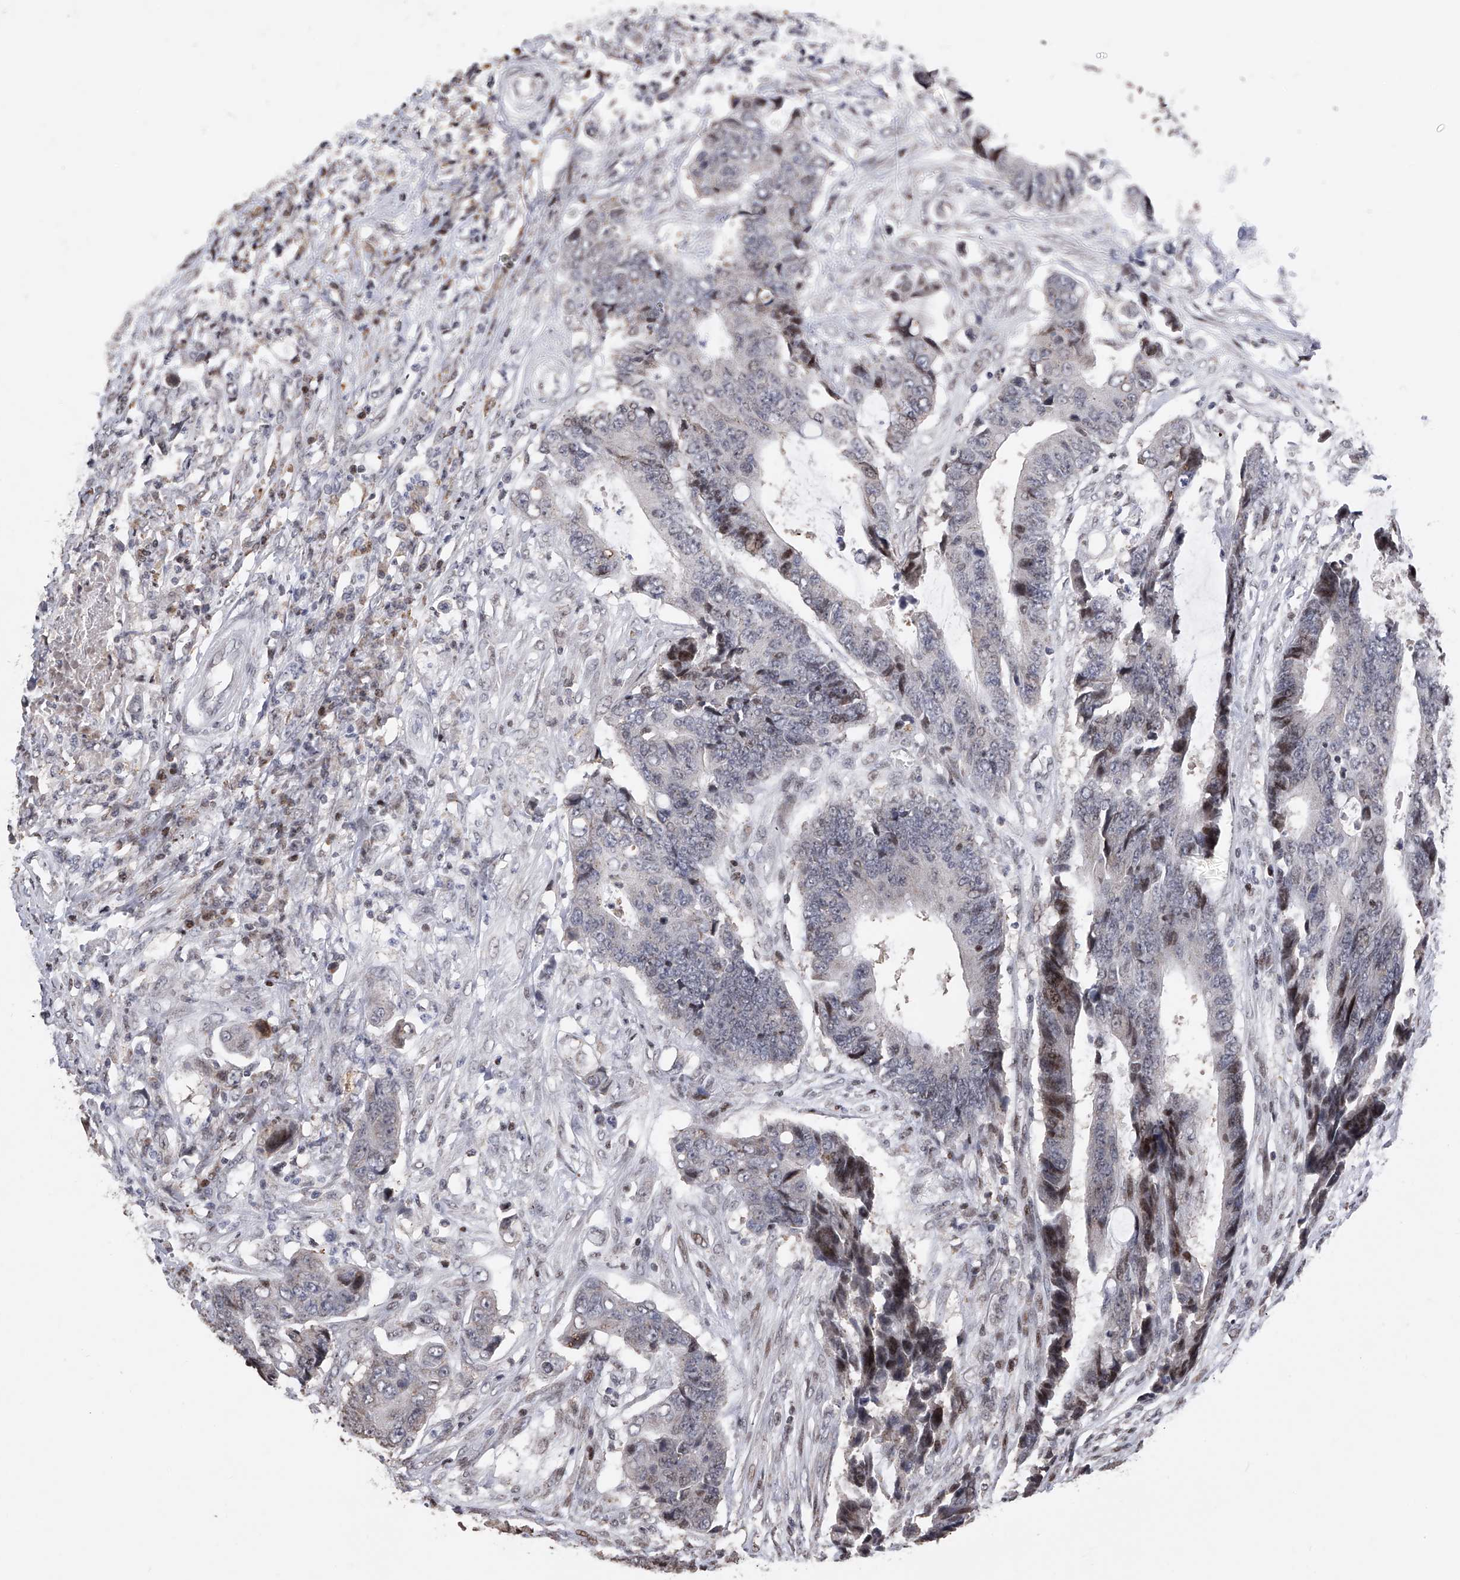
{"staining": {"intensity": "weak", "quantity": "<25%", "location": "cytoplasmic/membranous,nuclear"}, "tissue": "colorectal cancer", "cell_type": "Tumor cells", "image_type": "cancer", "snomed": [{"axis": "morphology", "description": "Adenocarcinoma, NOS"}, {"axis": "topography", "description": "Rectum"}], "caption": "Photomicrograph shows no significant protein staining in tumor cells of adenocarcinoma (colorectal).", "gene": "RWDD2A", "patient": {"sex": "male", "age": 84}}